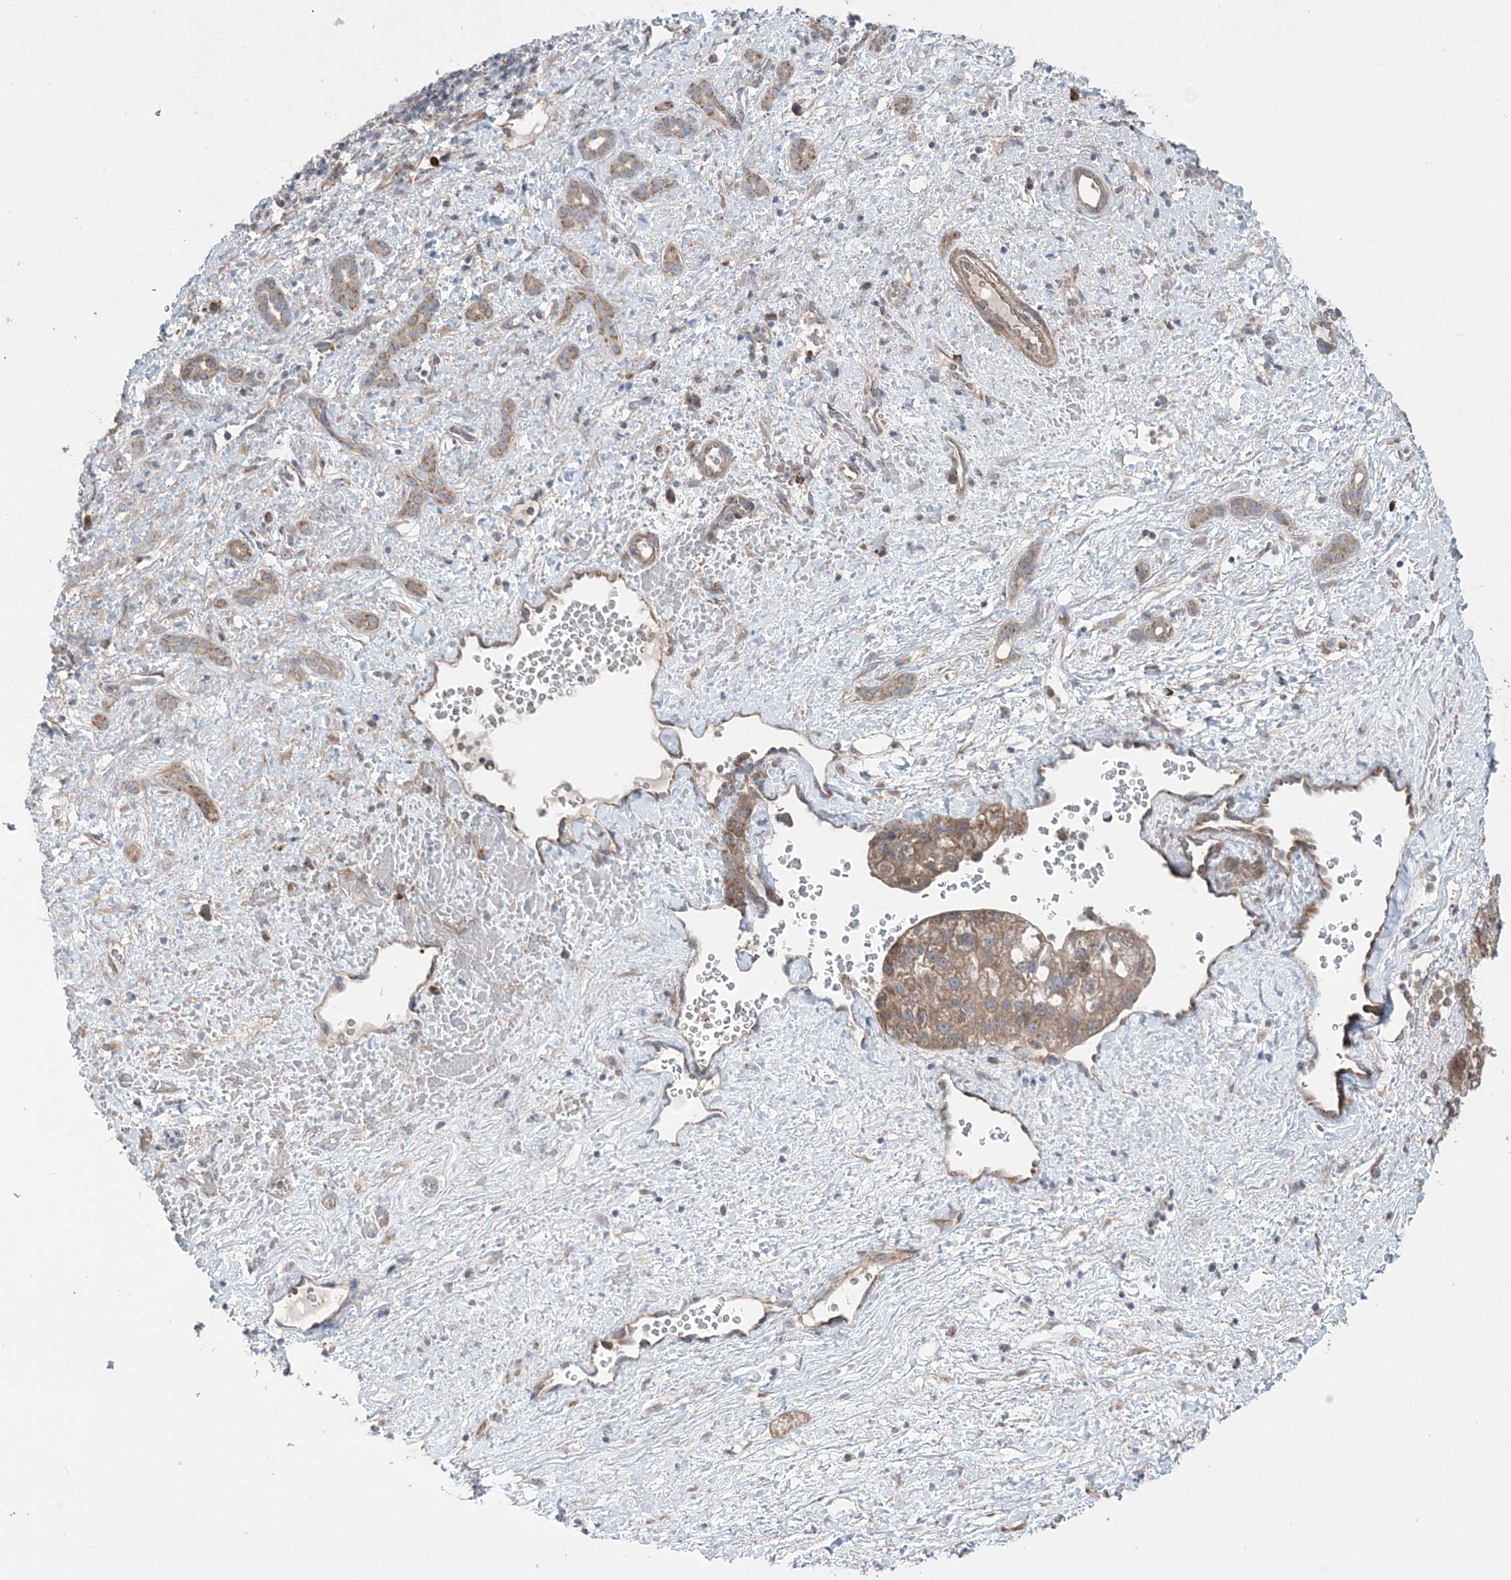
{"staining": {"intensity": "moderate", "quantity": ">75%", "location": "cytoplasmic/membranous"}, "tissue": "liver cancer", "cell_type": "Tumor cells", "image_type": "cancer", "snomed": [{"axis": "morphology", "description": "Normal tissue, NOS"}, {"axis": "morphology", "description": "Carcinoma, Hepatocellular, NOS"}, {"axis": "topography", "description": "Liver"}], "caption": "Moderate cytoplasmic/membranous expression is present in approximately >75% of tumor cells in hepatocellular carcinoma (liver).", "gene": "MTRF1L", "patient": {"sex": "male", "age": 57}}